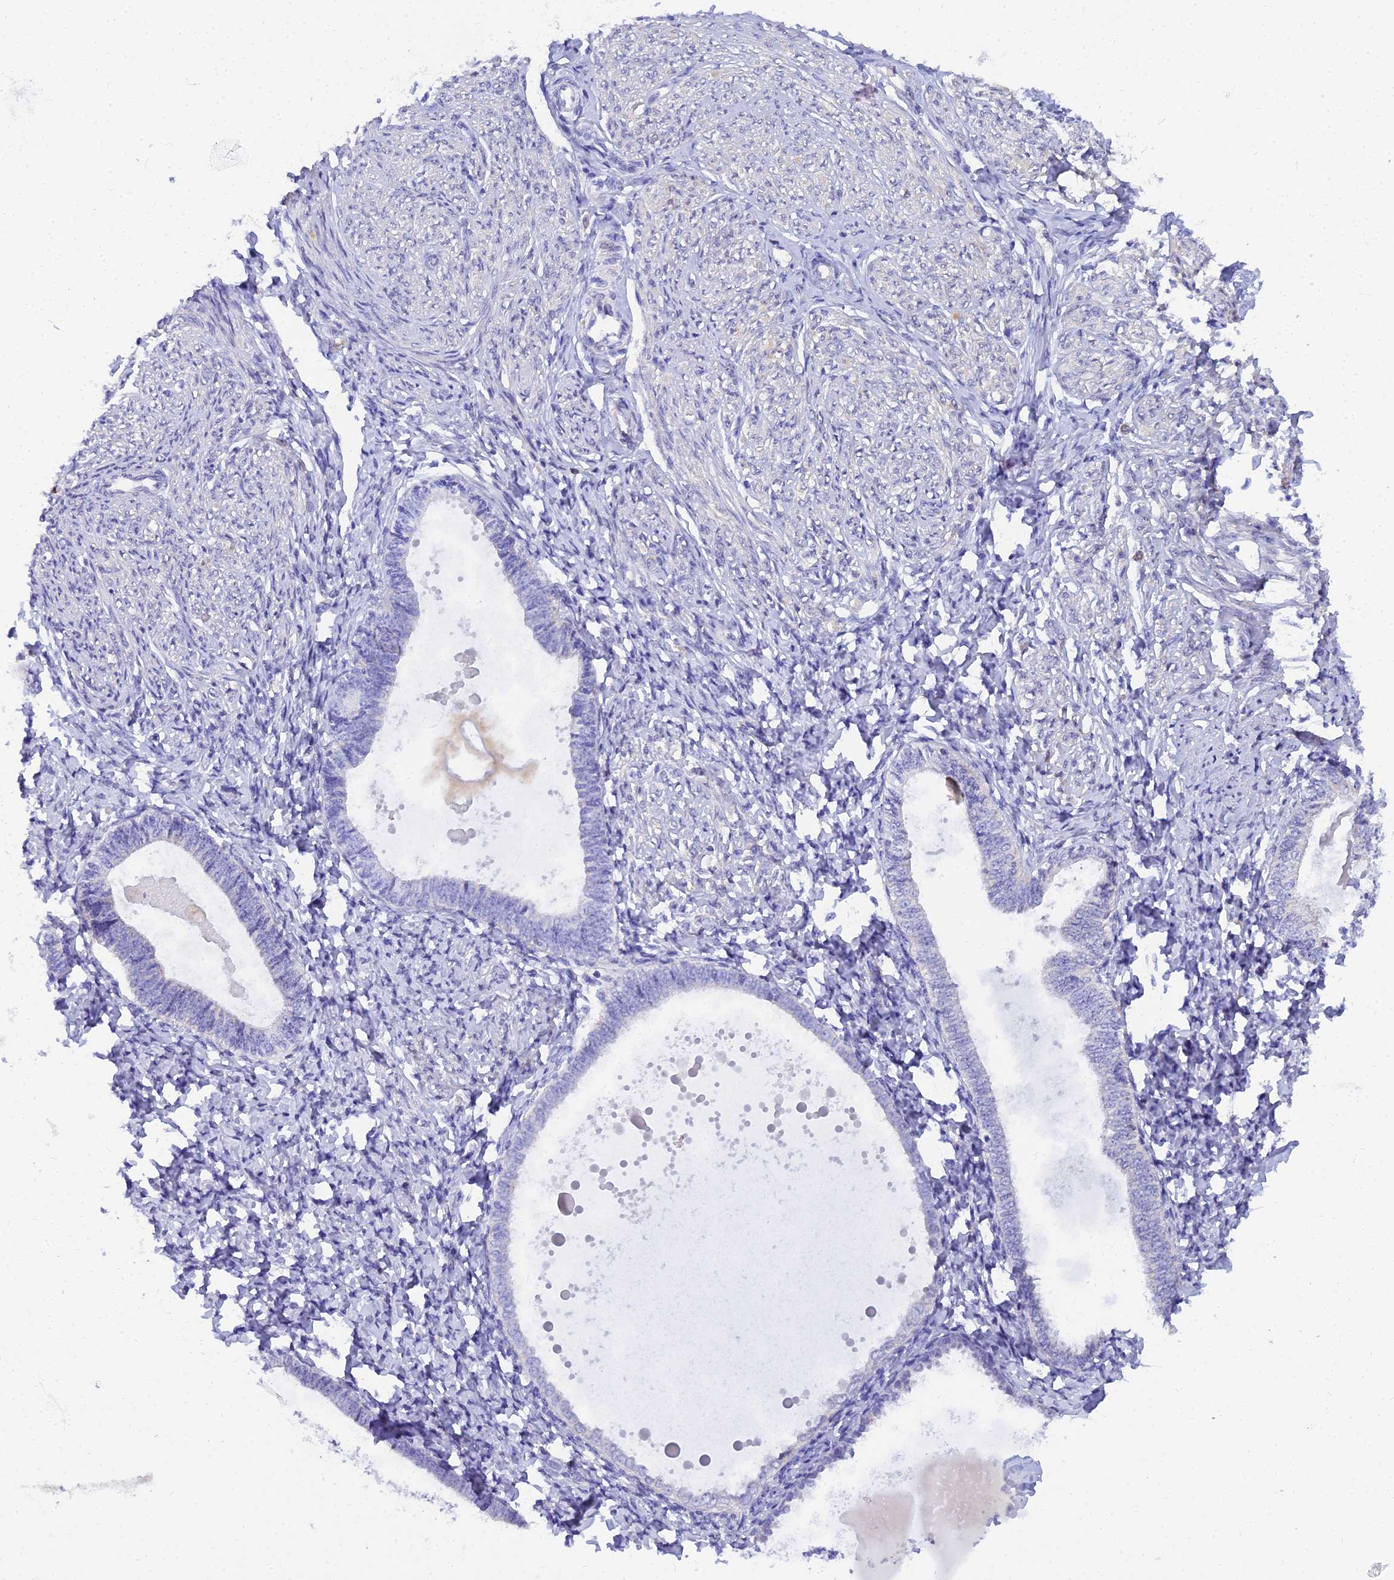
{"staining": {"intensity": "negative", "quantity": "none", "location": "none"}, "tissue": "endometrium", "cell_type": "Cells in endometrial stroma", "image_type": "normal", "snomed": [{"axis": "morphology", "description": "Normal tissue, NOS"}, {"axis": "topography", "description": "Endometrium"}], "caption": "Immunohistochemistry photomicrograph of benign endometrium: human endometrium stained with DAB (3,3'-diaminobenzidine) shows no significant protein positivity in cells in endometrial stroma.", "gene": "ARL8A", "patient": {"sex": "female", "age": 72}}